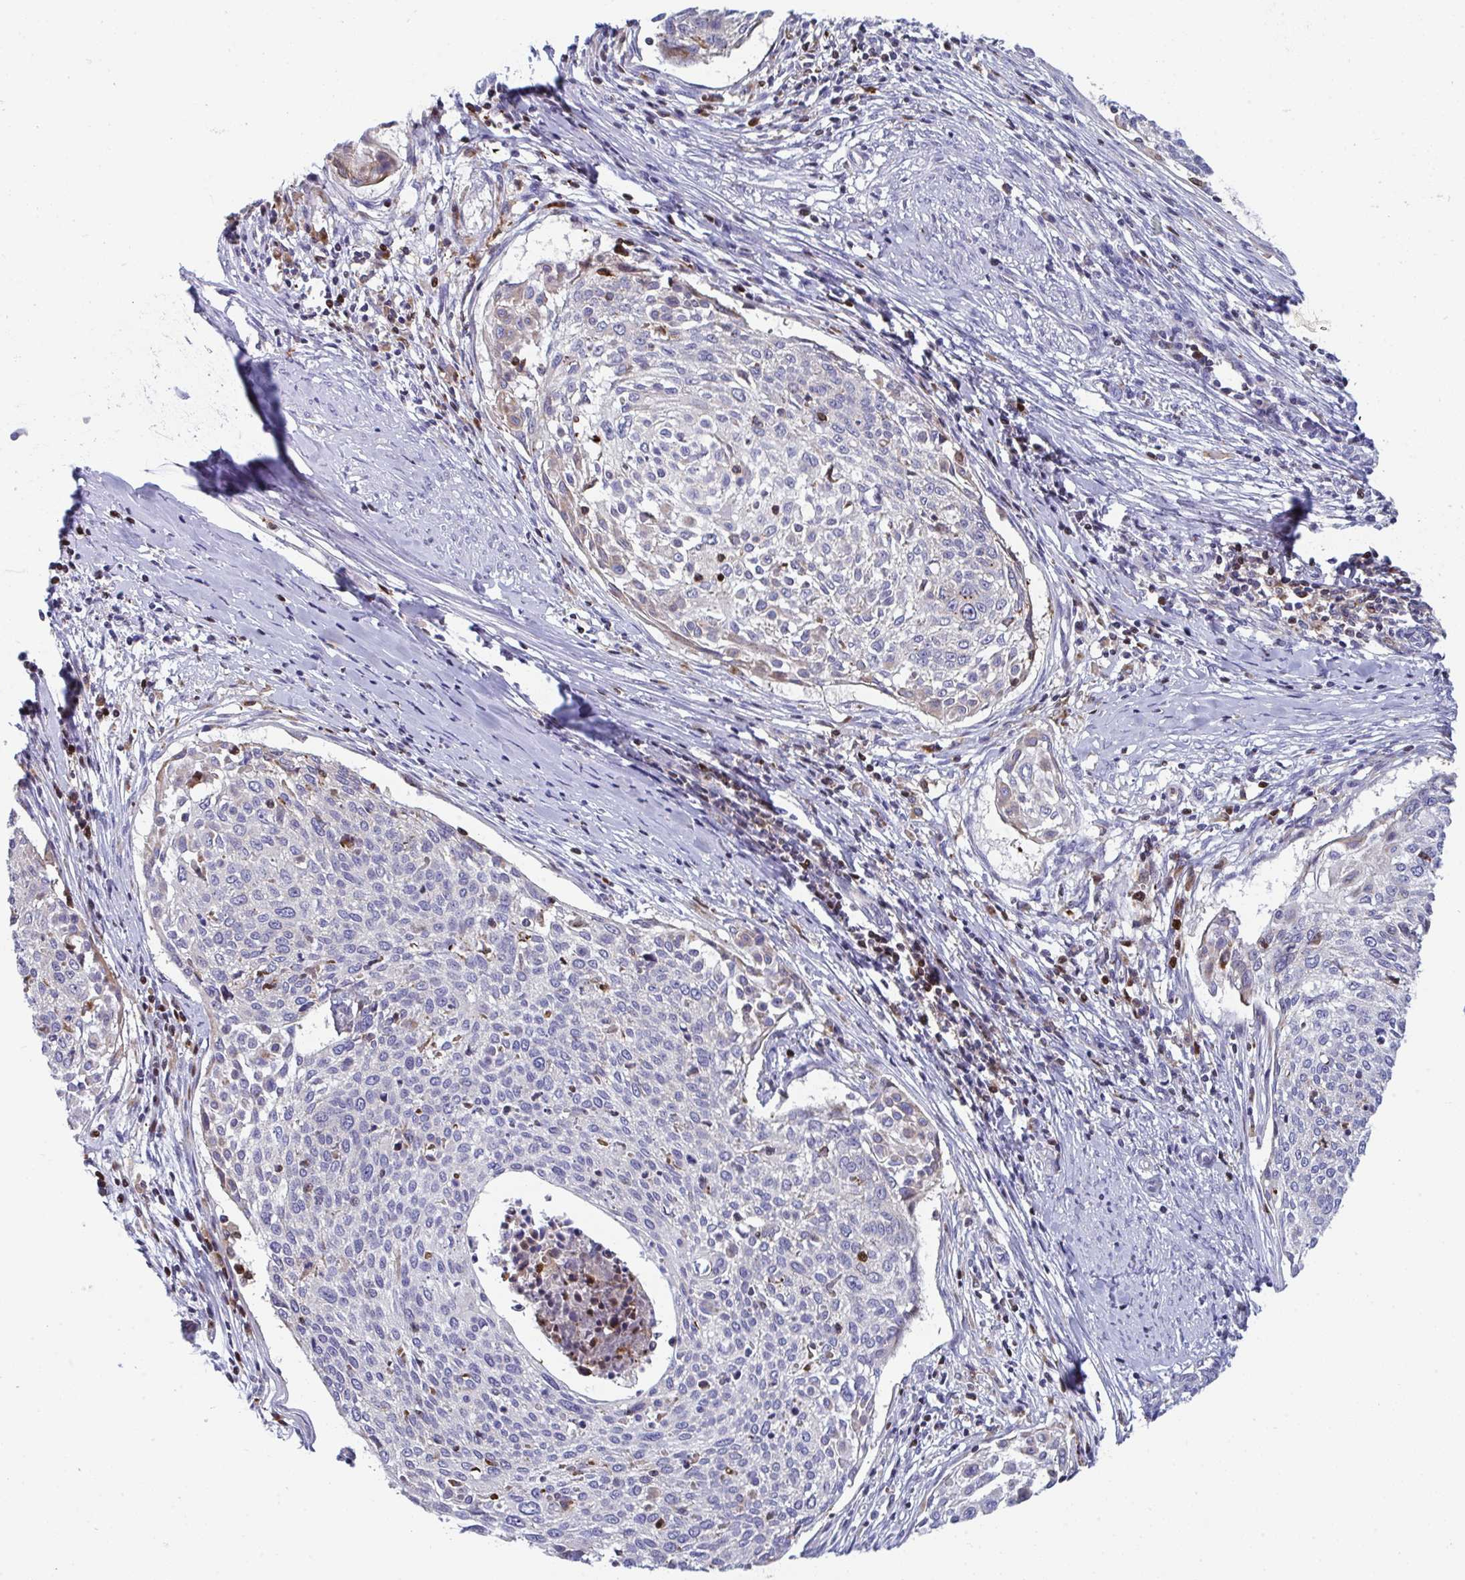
{"staining": {"intensity": "negative", "quantity": "none", "location": "none"}, "tissue": "cervical cancer", "cell_type": "Tumor cells", "image_type": "cancer", "snomed": [{"axis": "morphology", "description": "Squamous cell carcinoma, NOS"}, {"axis": "topography", "description": "Cervix"}], "caption": "A photomicrograph of cervical cancer (squamous cell carcinoma) stained for a protein displays no brown staining in tumor cells.", "gene": "AOC2", "patient": {"sex": "female", "age": 49}}